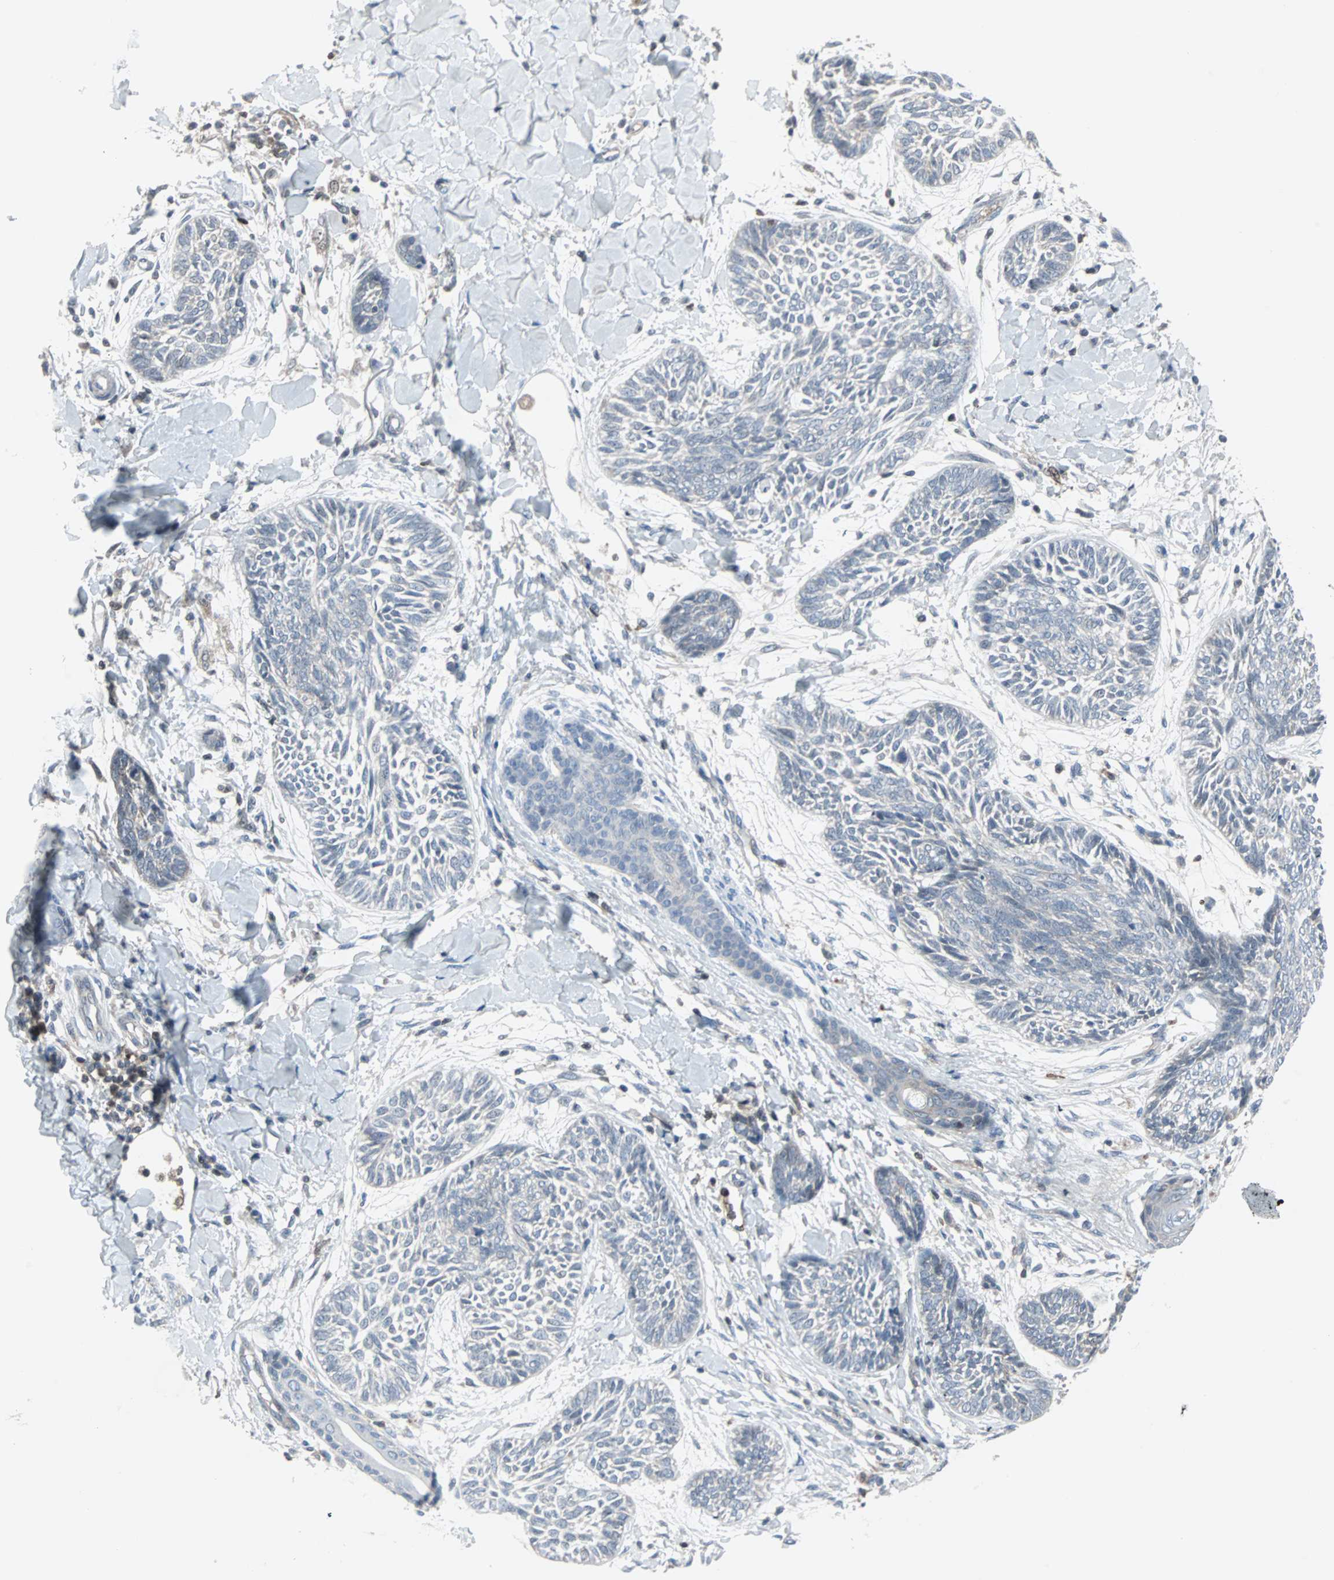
{"staining": {"intensity": "negative", "quantity": "none", "location": "none"}, "tissue": "skin cancer", "cell_type": "Tumor cells", "image_type": "cancer", "snomed": [{"axis": "morphology", "description": "Papilloma, NOS"}, {"axis": "morphology", "description": "Basal cell carcinoma"}, {"axis": "topography", "description": "Skin"}], "caption": "A high-resolution micrograph shows immunohistochemistry (IHC) staining of skin cancer (basal cell carcinoma), which reveals no significant positivity in tumor cells. (DAB (3,3'-diaminobenzidine) IHC with hematoxylin counter stain).", "gene": "CASP3", "patient": {"sex": "male", "age": 87}}